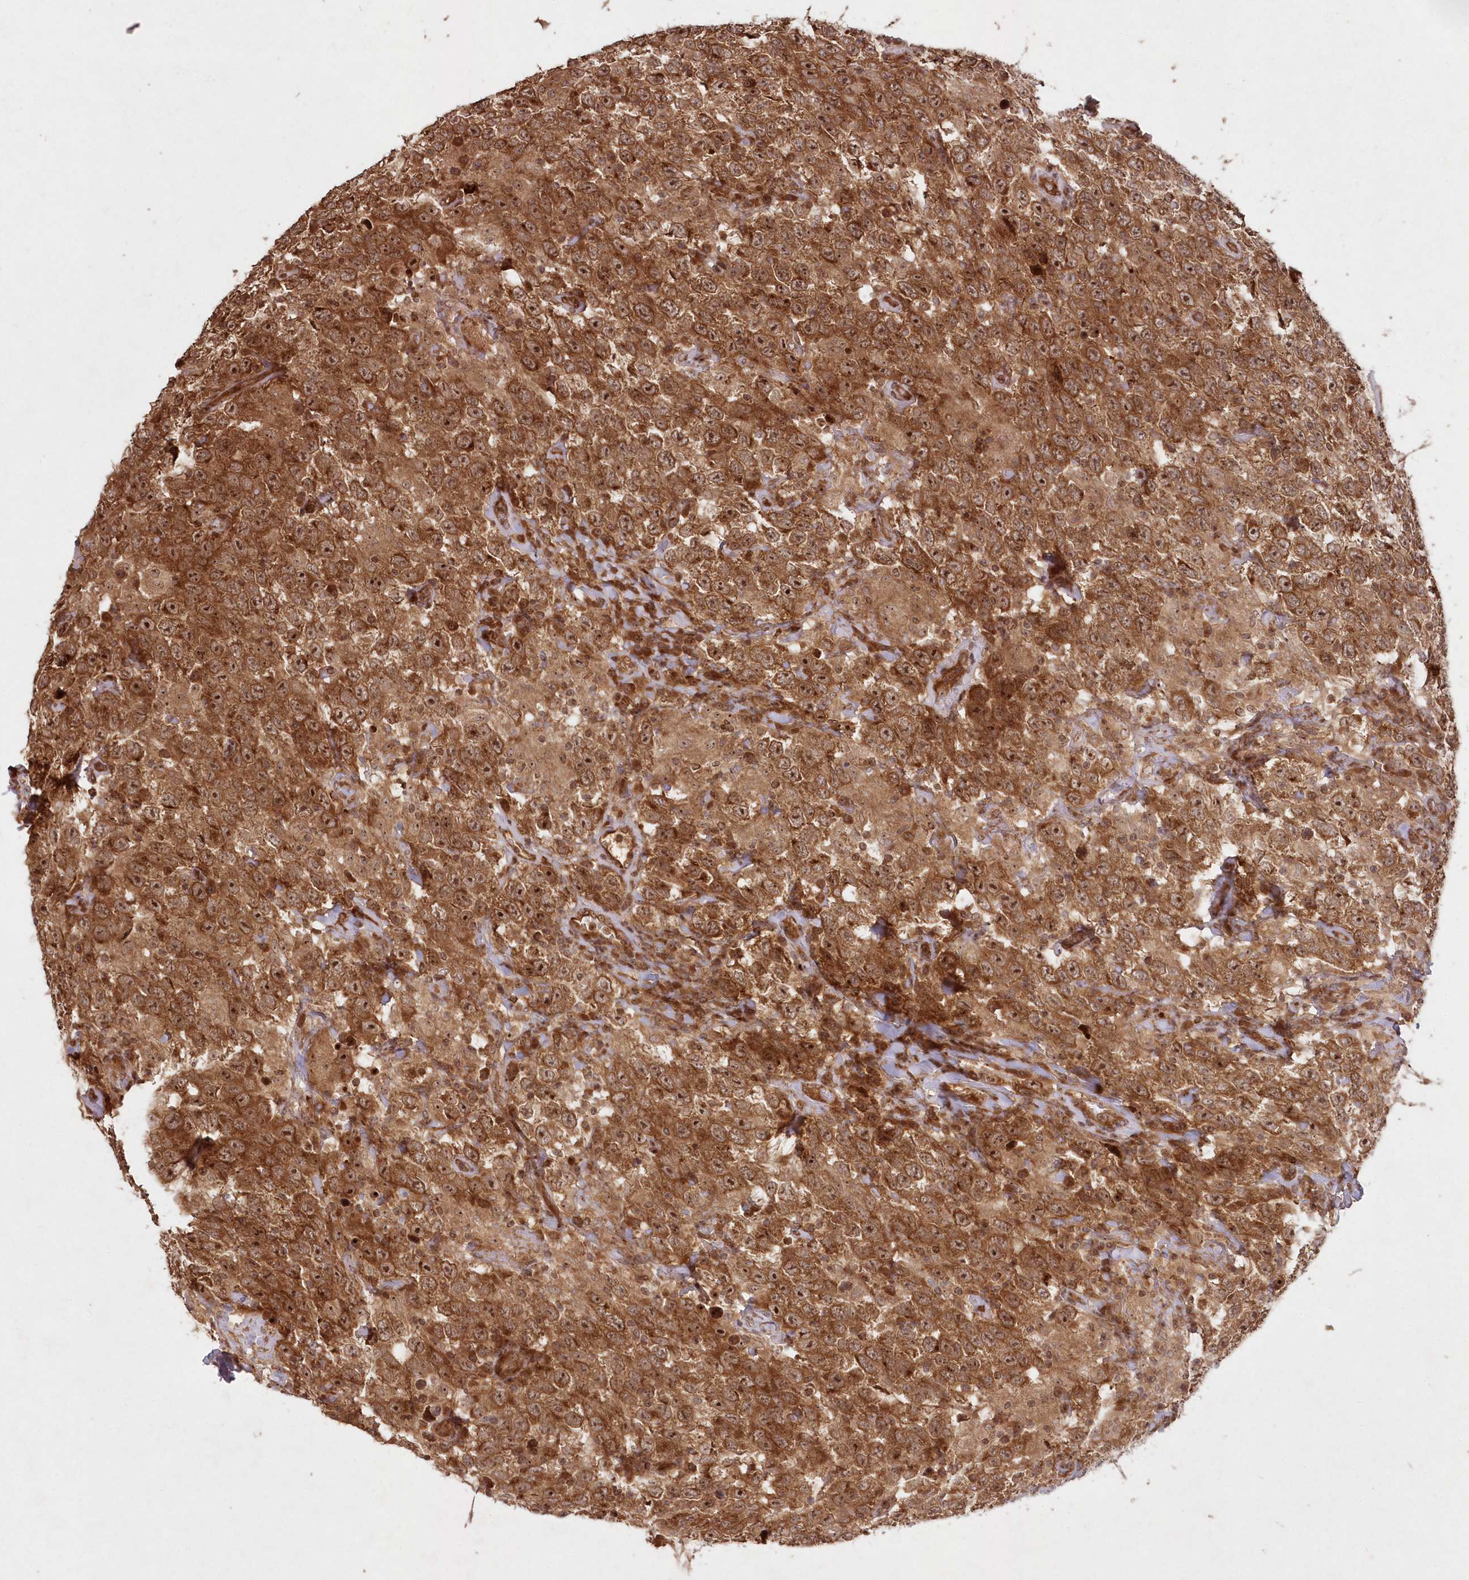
{"staining": {"intensity": "strong", "quantity": ">75%", "location": "cytoplasmic/membranous,nuclear"}, "tissue": "testis cancer", "cell_type": "Tumor cells", "image_type": "cancer", "snomed": [{"axis": "morphology", "description": "Seminoma, NOS"}, {"axis": "topography", "description": "Testis"}], "caption": "Protein staining reveals strong cytoplasmic/membranous and nuclear positivity in approximately >75% of tumor cells in testis seminoma.", "gene": "SERINC1", "patient": {"sex": "male", "age": 41}}